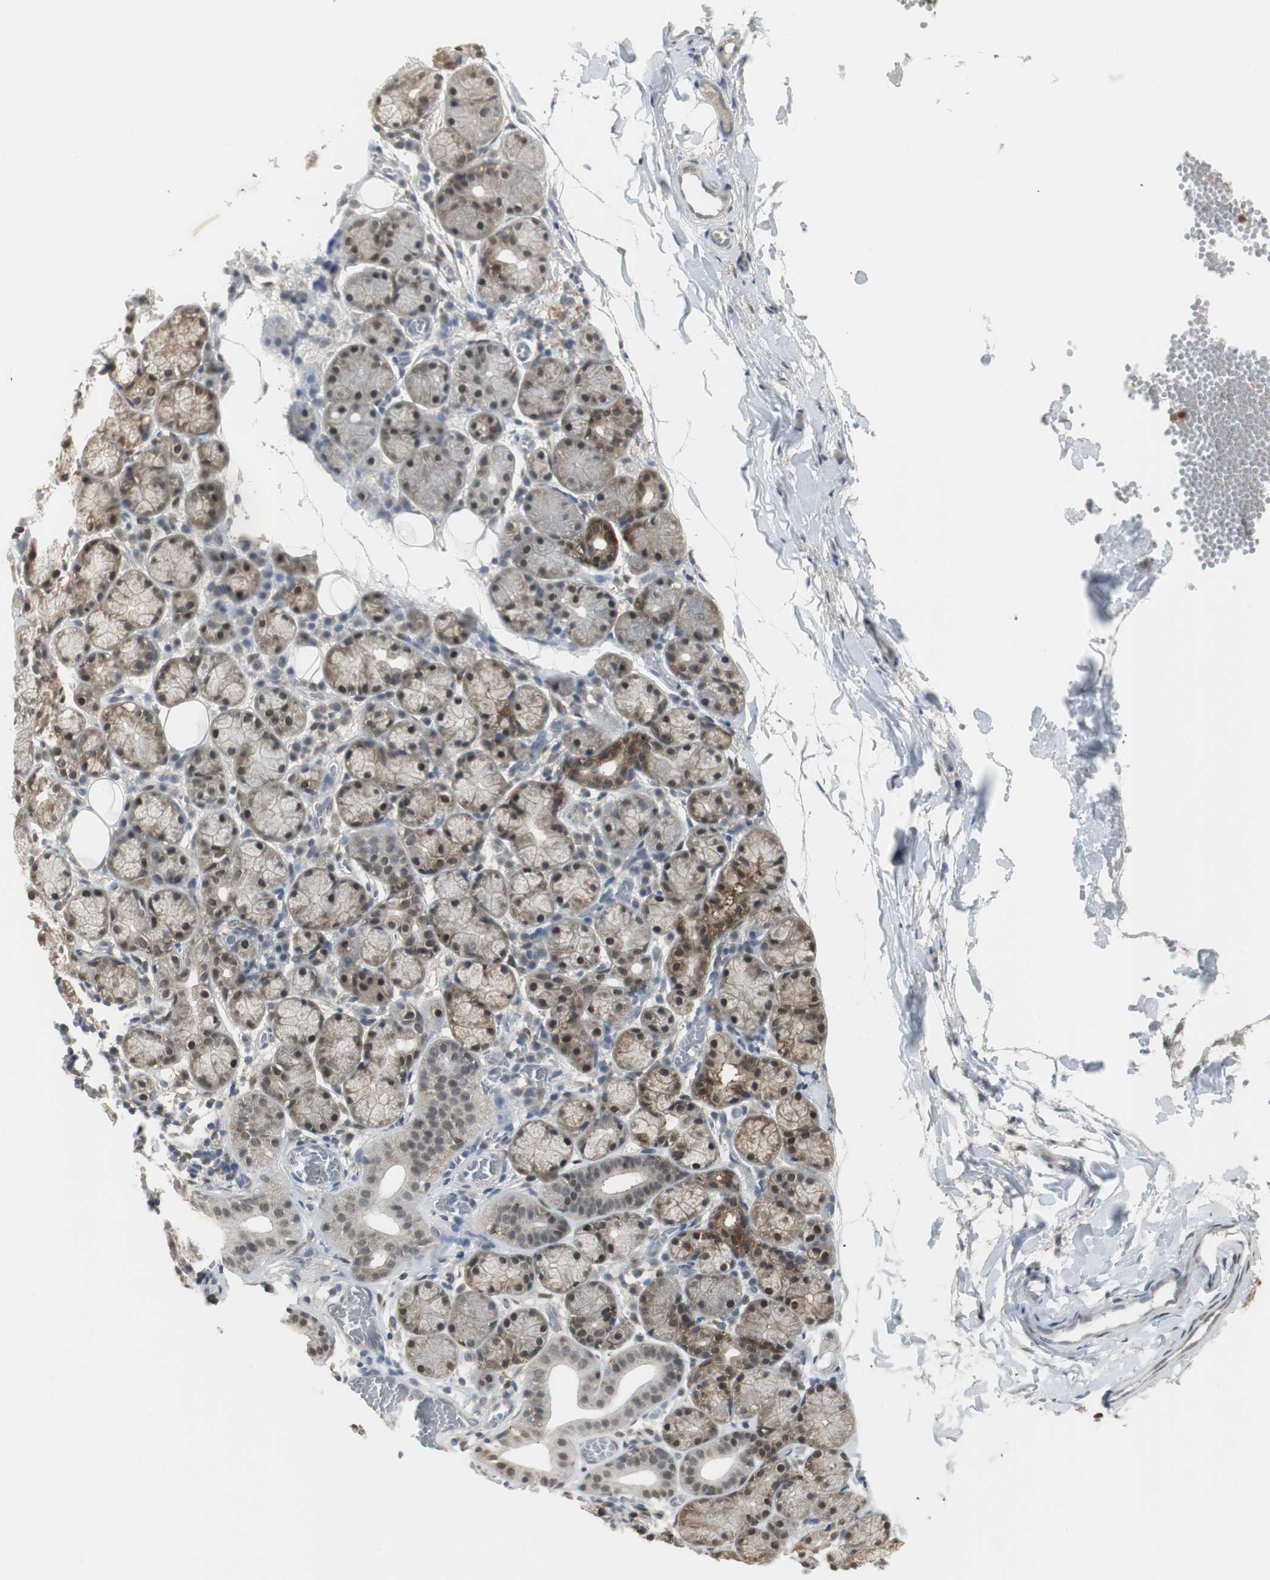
{"staining": {"intensity": "strong", "quantity": ">75%", "location": "cytoplasmic/membranous,nuclear"}, "tissue": "salivary gland", "cell_type": "Glandular cells", "image_type": "normal", "snomed": [{"axis": "morphology", "description": "Normal tissue, NOS"}, {"axis": "topography", "description": "Salivary gland"}], "caption": "About >75% of glandular cells in unremarkable human salivary gland display strong cytoplasmic/membranous,nuclear protein expression as visualized by brown immunohistochemical staining.", "gene": "PLIN3", "patient": {"sex": "female", "age": 24}}